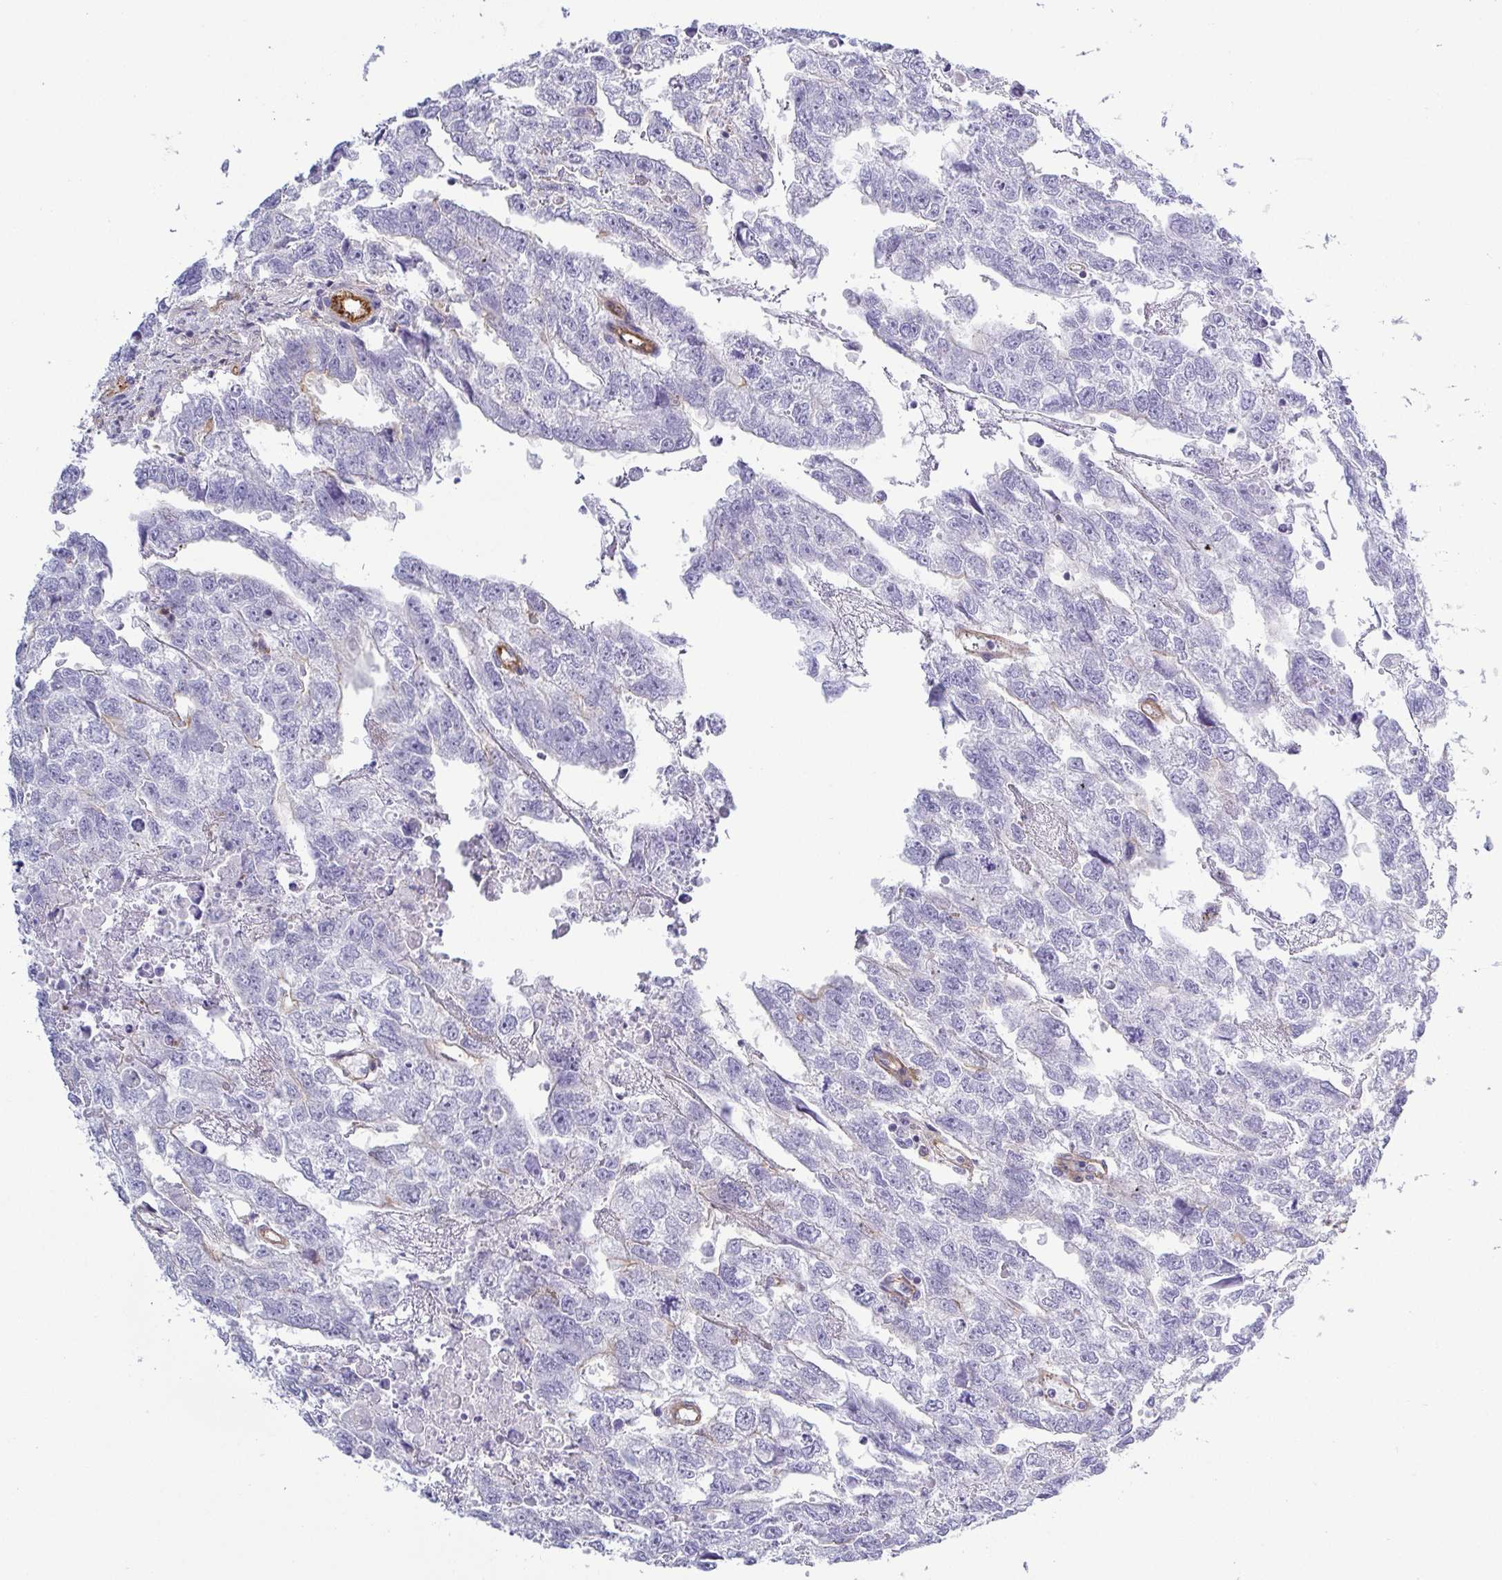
{"staining": {"intensity": "negative", "quantity": "none", "location": "none"}, "tissue": "testis cancer", "cell_type": "Tumor cells", "image_type": "cancer", "snomed": [{"axis": "morphology", "description": "Carcinoma, Embryonal, NOS"}, {"axis": "morphology", "description": "Teratoma, malignant, NOS"}, {"axis": "topography", "description": "Testis"}], "caption": "This is an immunohistochemistry histopathology image of human testis cancer. There is no positivity in tumor cells.", "gene": "LIMA1", "patient": {"sex": "male", "age": 44}}